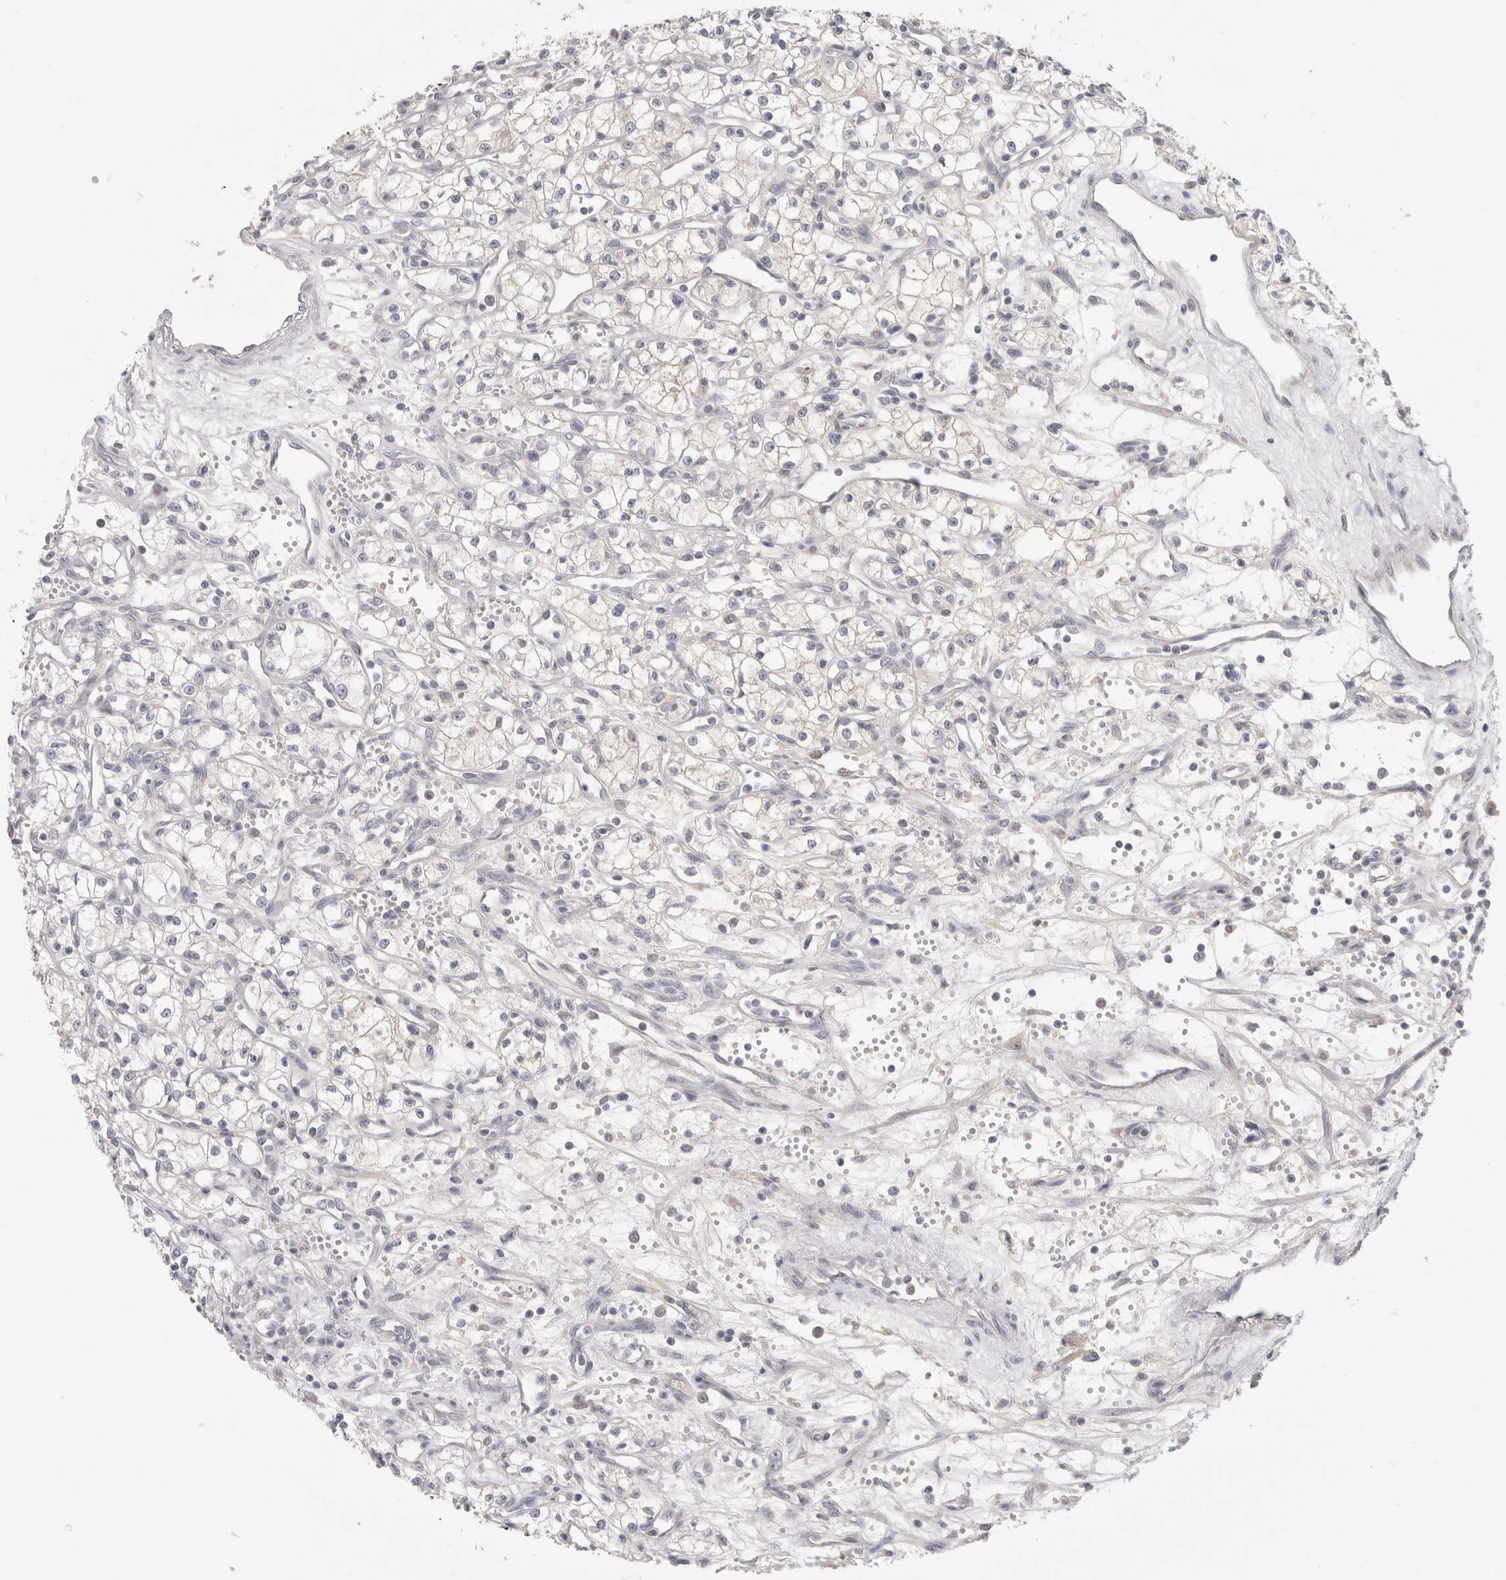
{"staining": {"intensity": "negative", "quantity": "none", "location": "none"}, "tissue": "renal cancer", "cell_type": "Tumor cells", "image_type": "cancer", "snomed": [{"axis": "morphology", "description": "Adenocarcinoma, NOS"}, {"axis": "topography", "description": "Kidney"}], "caption": "Histopathology image shows no significant protein expression in tumor cells of renal cancer. (IHC, brightfield microscopy, high magnification).", "gene": "STK31", "patient": {"sex": "male", "age": 59}}